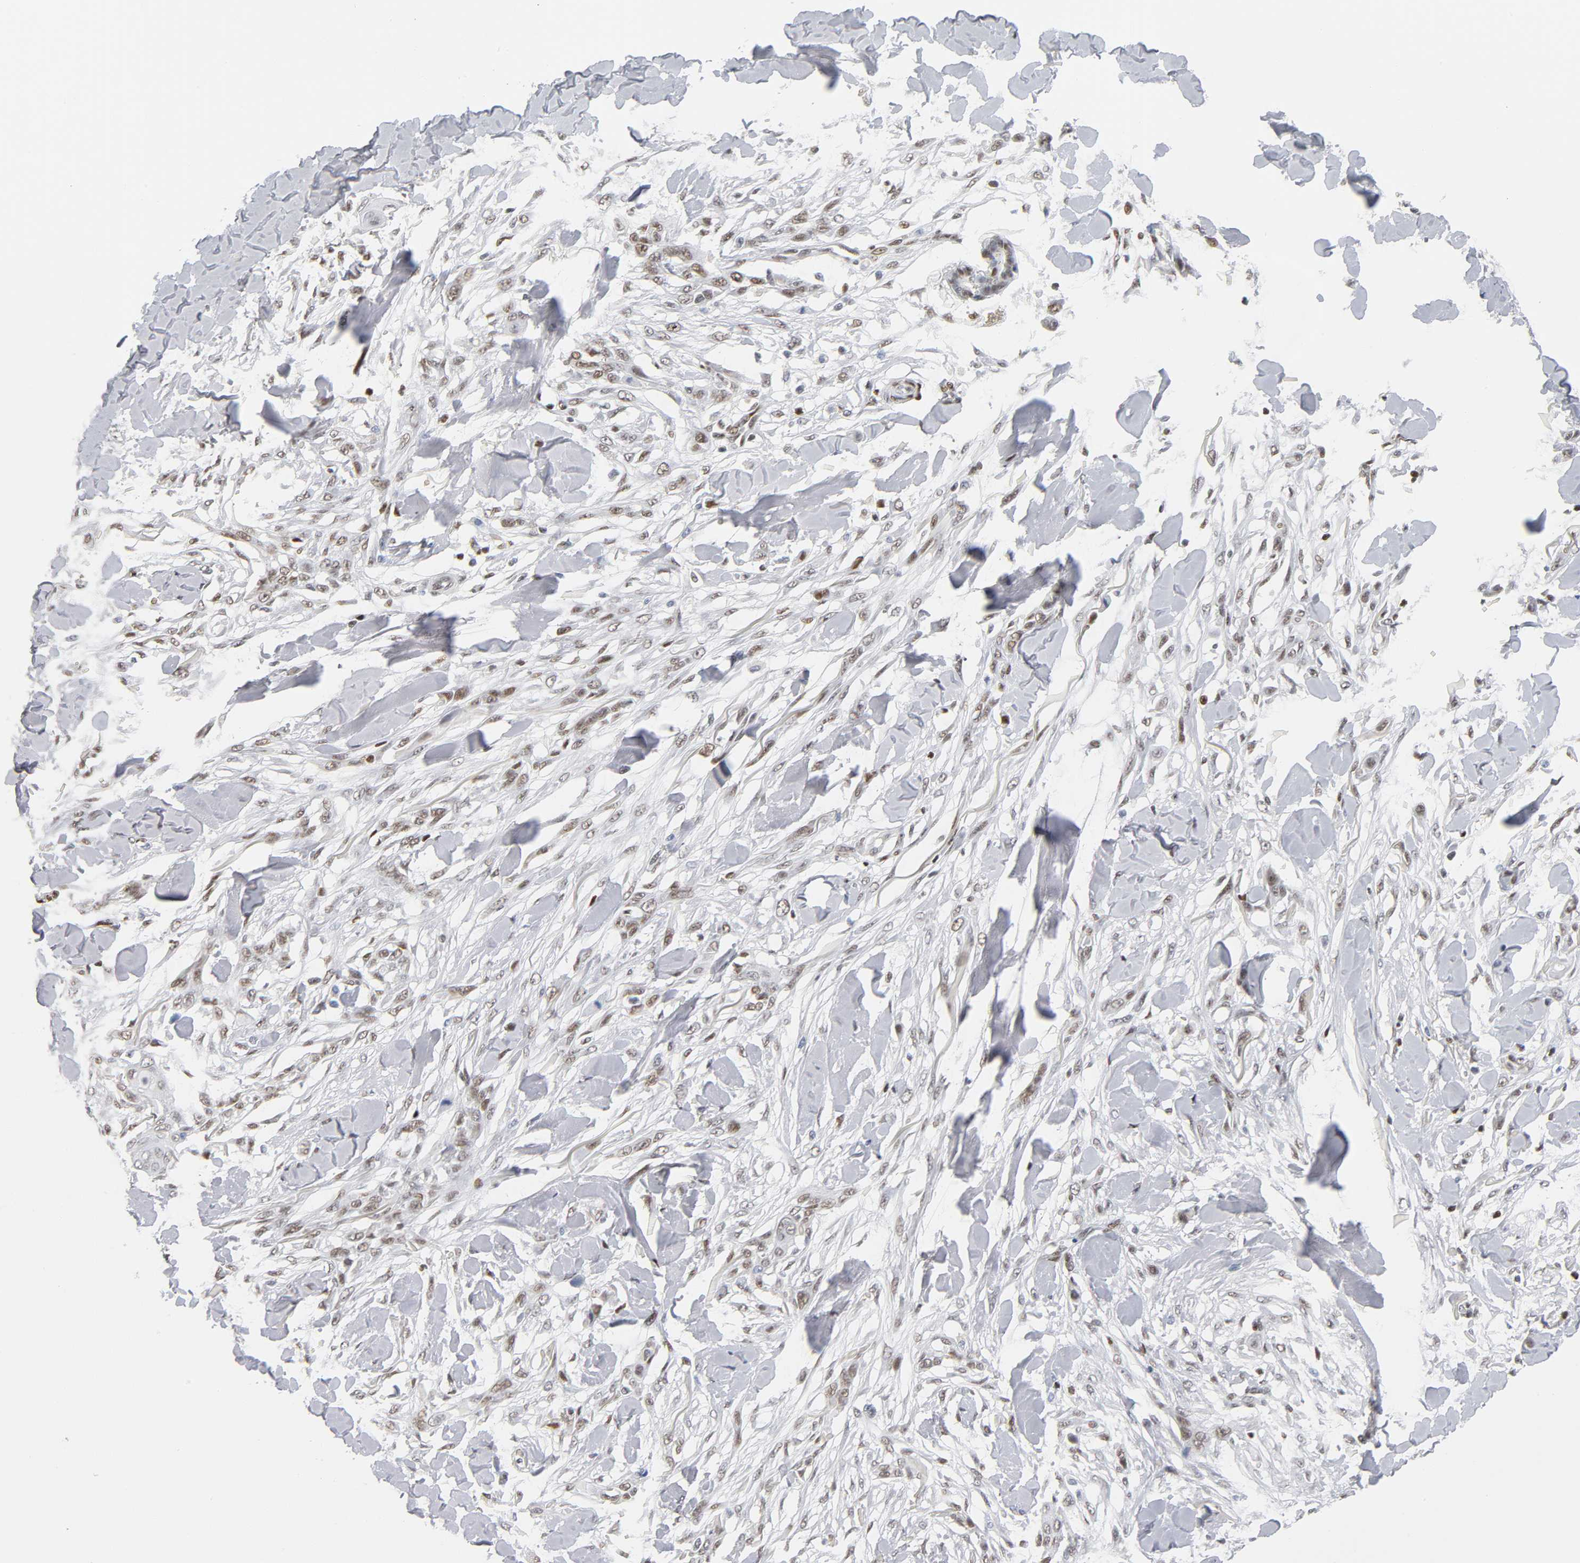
{"staining": {"intensity": "moderate", "quantity": ">75%", "location": "nuclear"}, "tissue": "skin cancer", "cell_type": "Tumor cells", "image_type": "cancer", "snomed": [{"axis": "morphology", "description": "Normal tissue, NOS"}, {"axis": "morphology", "description": "Squamous cell carcinoma, NOS"}, {"axis": "topography", "description": "Skin"}], "caption": "IHC (DAB) staining of skin squamous cell carcinoma shows moderate nuclear protein expression in approximately >75% of tumor cells. (brown staining indicates protein expression, while blue staining denotes nuclei).", "gene": "SP3", "patient": {"sex": "female", "age": 59}}